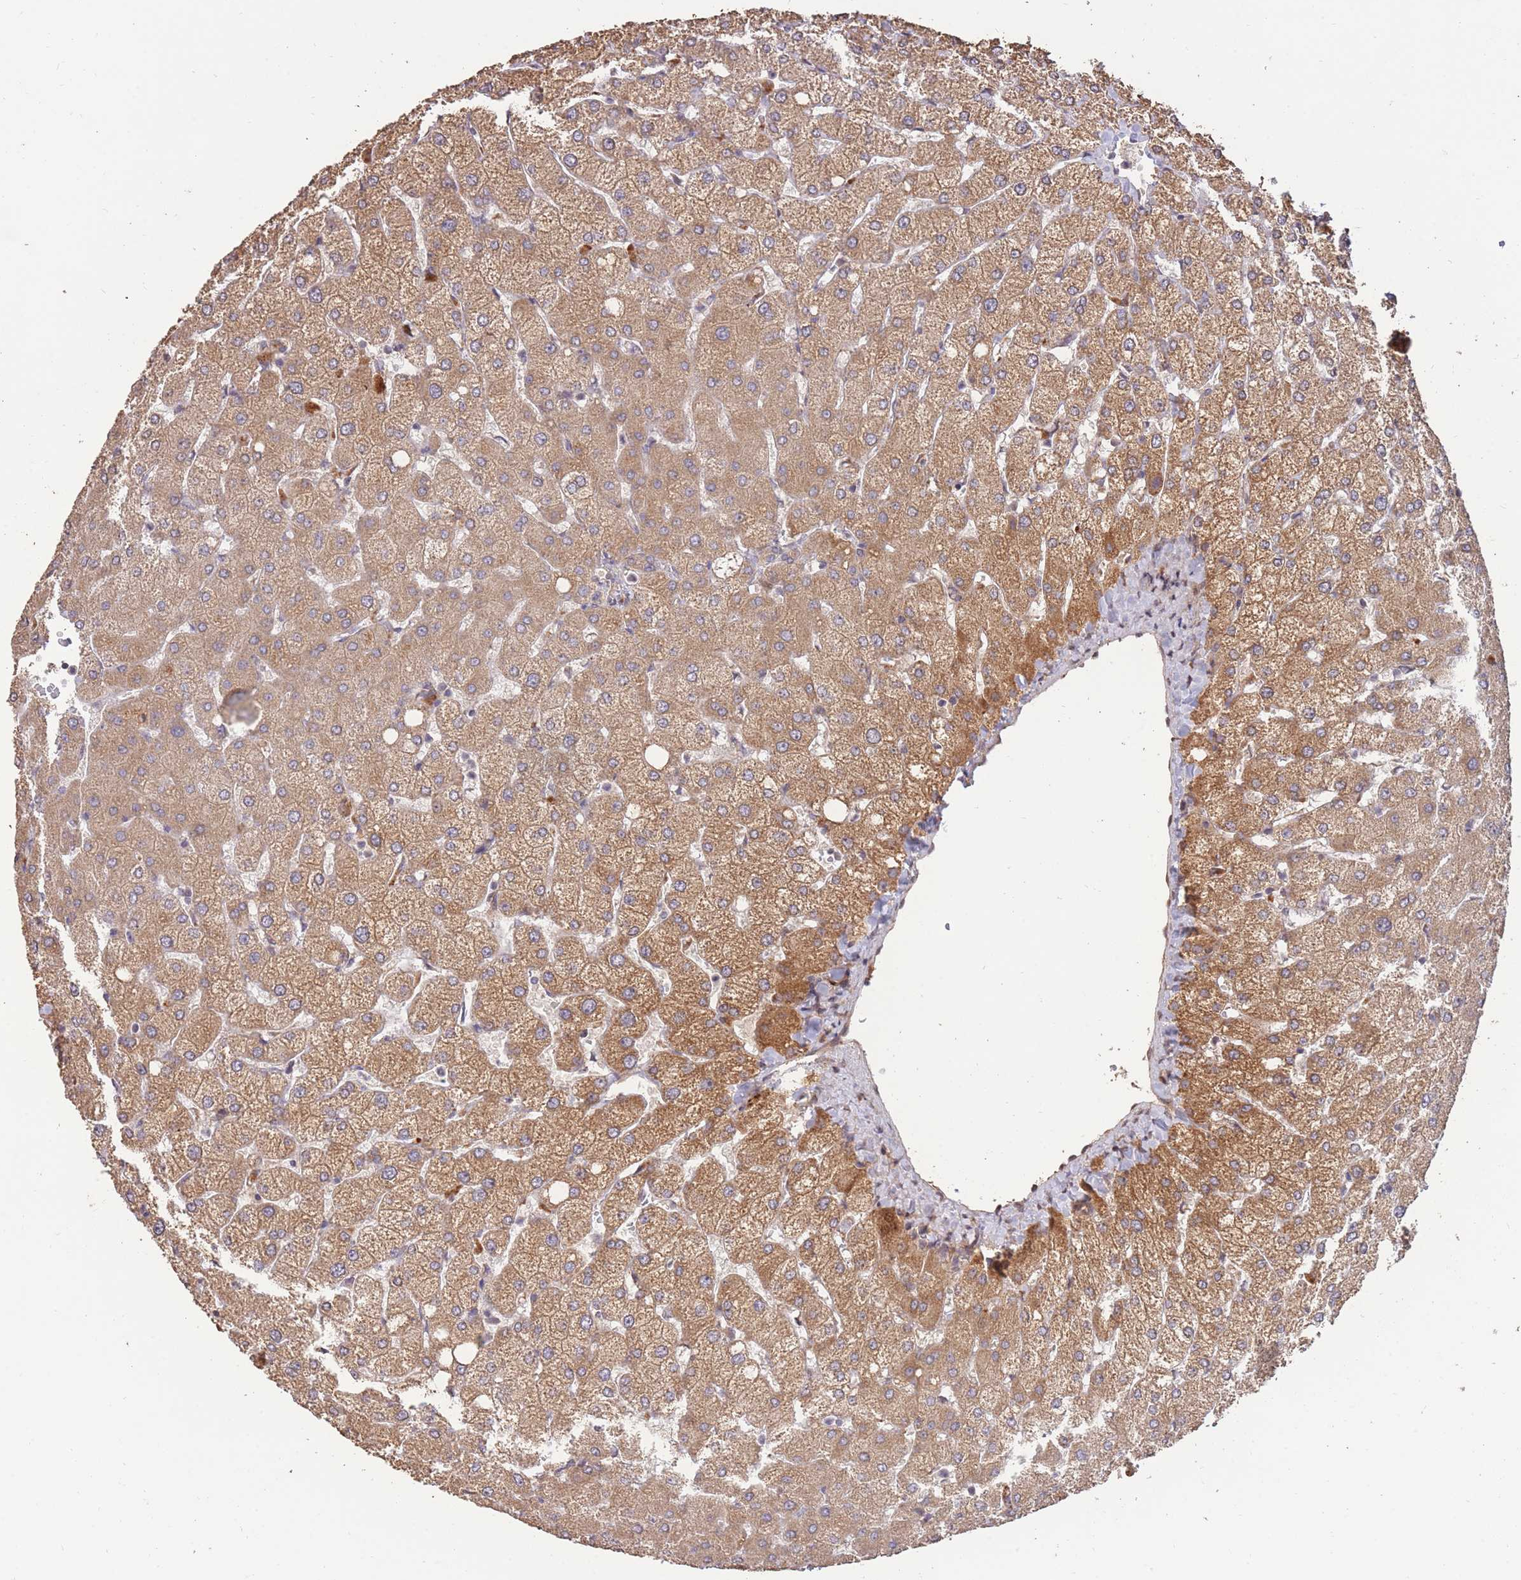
{"staining": {"intensity": "negative", "quantity": "none", "location": "none"}, "tissue": "liver", "cell_type": "Cholangiocytes", "image_type": "normal", "snomed": [{"axis": "morphology", "description": "Normal tissue, NOS"}, {"axis": "topography", "description": "Liver"}], "caption": "High magnification brightfield microscopy of normal liver stained with DAB (3,3'-diaminobenzidine) (brown) and counterstained with hematoxylin (blue): cholangiocytes show no significant expression.", "gene": "RGS14", "patient": {"sex": "female", "age": 54}}